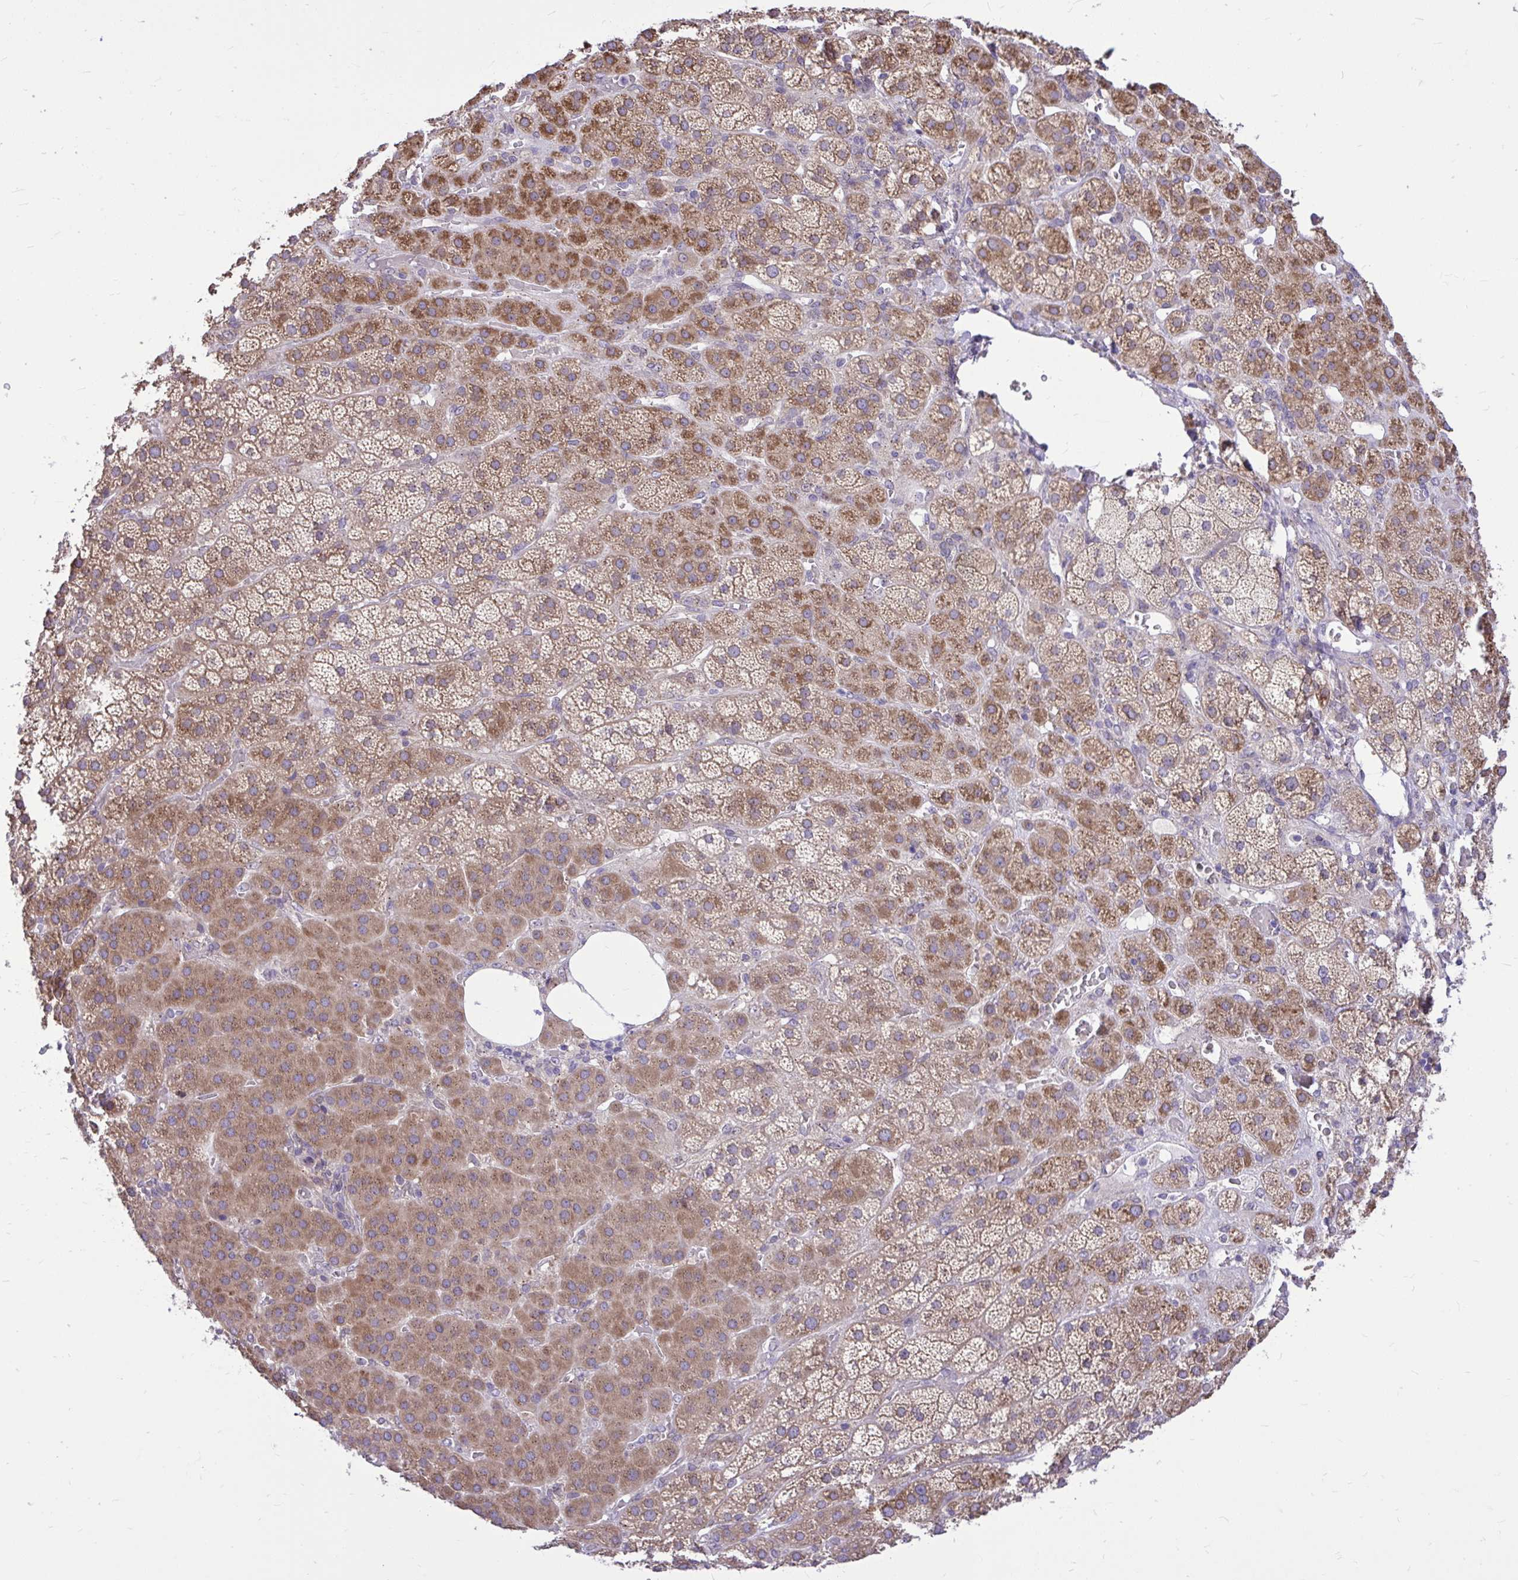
{"staining": {"intensity": "moderate", "quantity": ">75%", "location": "cytoplasmic/membranous"}, "tissue": "adrenal gland", "cell_type": "Glandular cells", "image_type": "normal", "snomed": [{"axis": "morphology", "description": "Normal tissue, NOS"}, {"axis": "topography", "description": "Adrenal gland"}], "caption": "This histopathology image demonstrates IHC staining of normal adrenal gland, with medium moderate cytoplasmic/membranous positivity in approximately >75% of glandular cells.", "gene": "CEACAM18", "patient": {"sex": "male", "age": 57}}